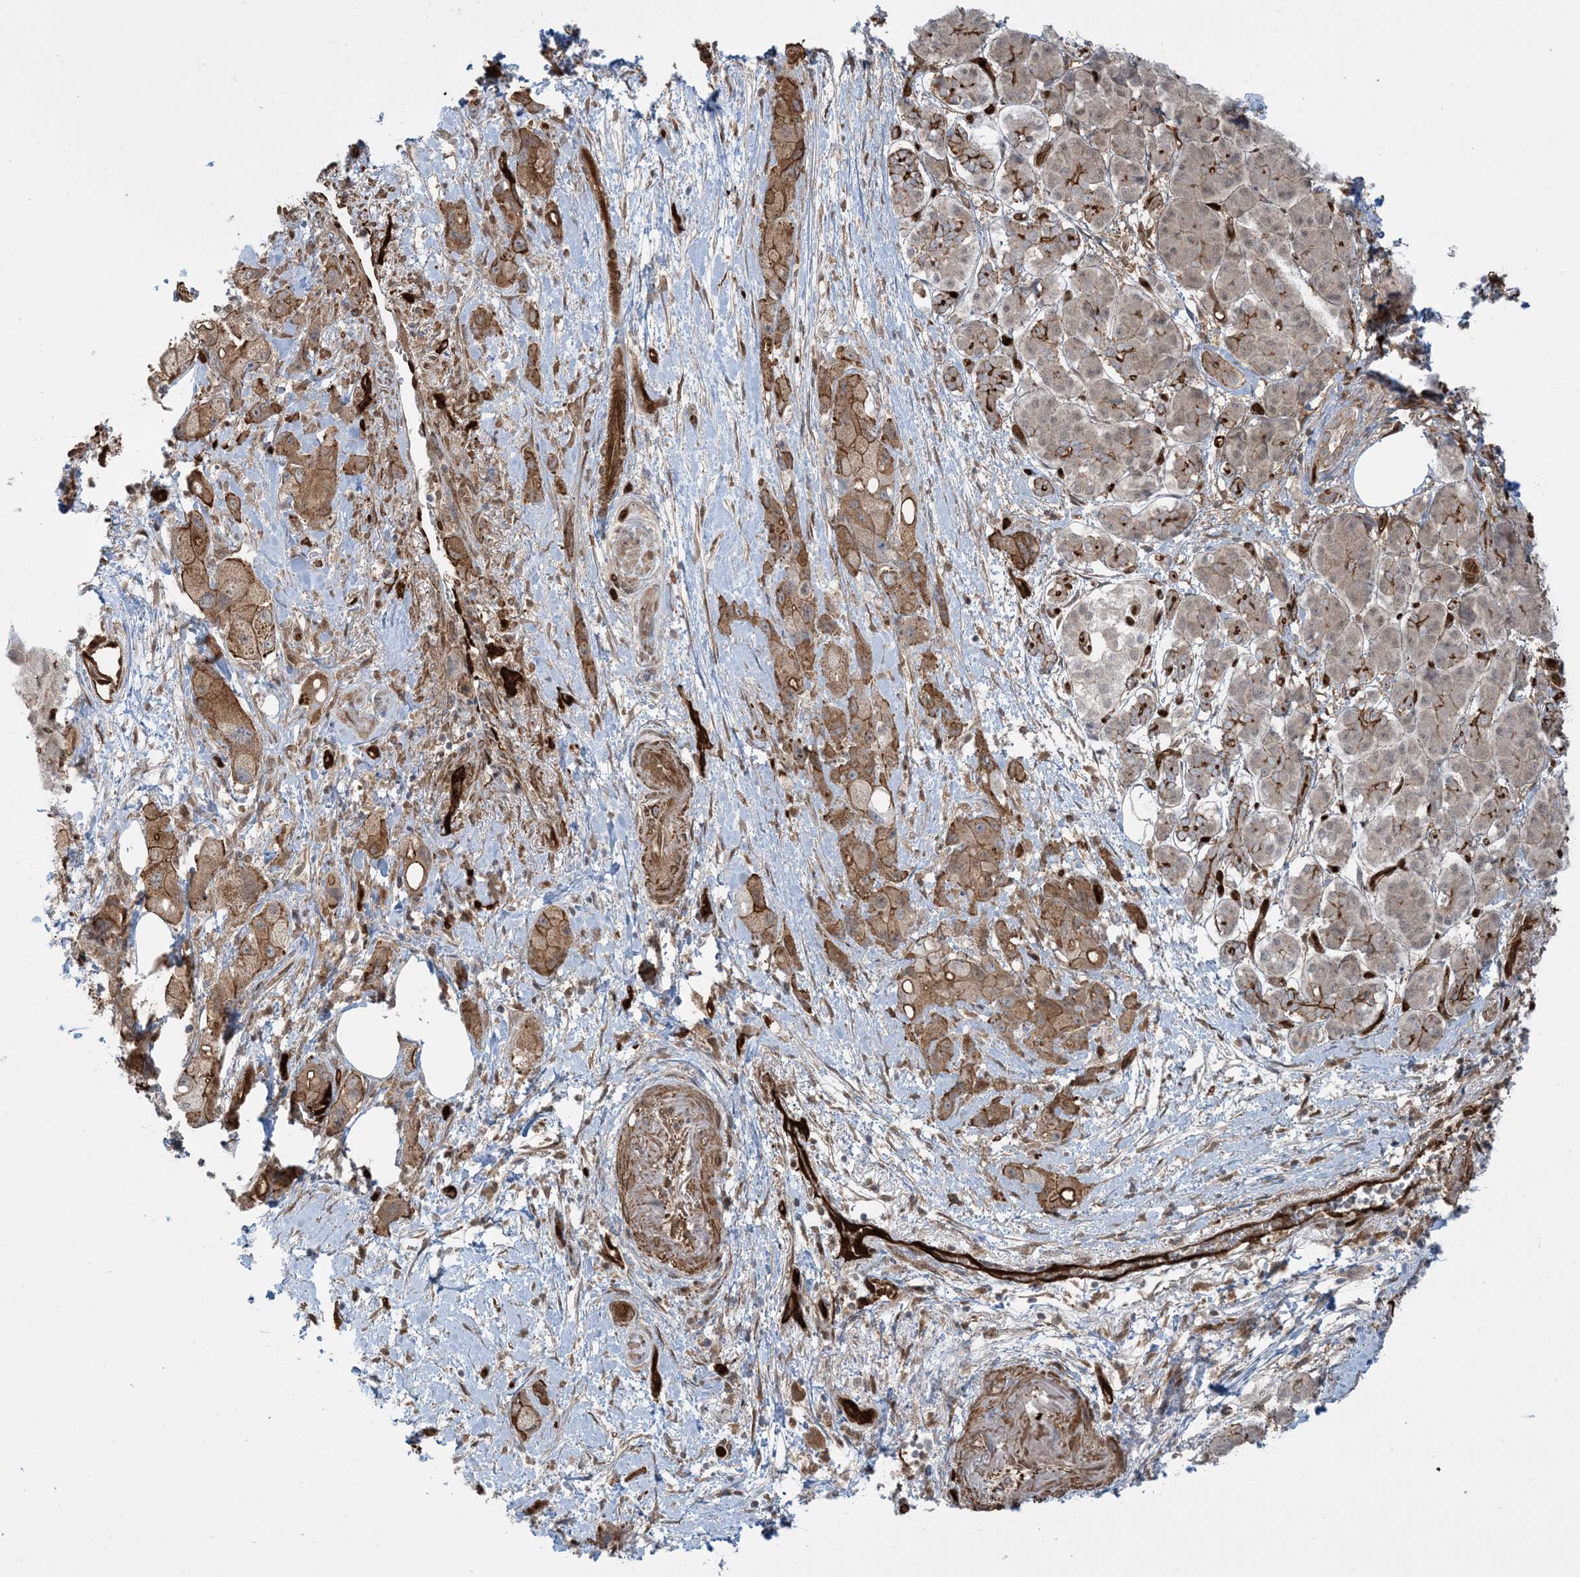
{"staining": {"intensity": "moderate", "quantity": ">75%", "location": "cytoplasmic/membranous"}, "tissue": "pancreatic cancer", "cell_type": "Tumor cells", "image_type": "cancer", "snomed": [{"axis": "morphology", "description": "Normal tissue, NOS"}, {"axis": "morphology", "description": "Adenocarcinoma, NOS"}, {"axis": "topography", "description": "Pancreas"}], "caption": "Pancreatic cancer (adenocarcinoma) stained for a protein shows moderate cytoplasmic/membranous positivity in tumor cells.", "gene": "PPM1F", "patient": {"sex": "female", "age": 68}}